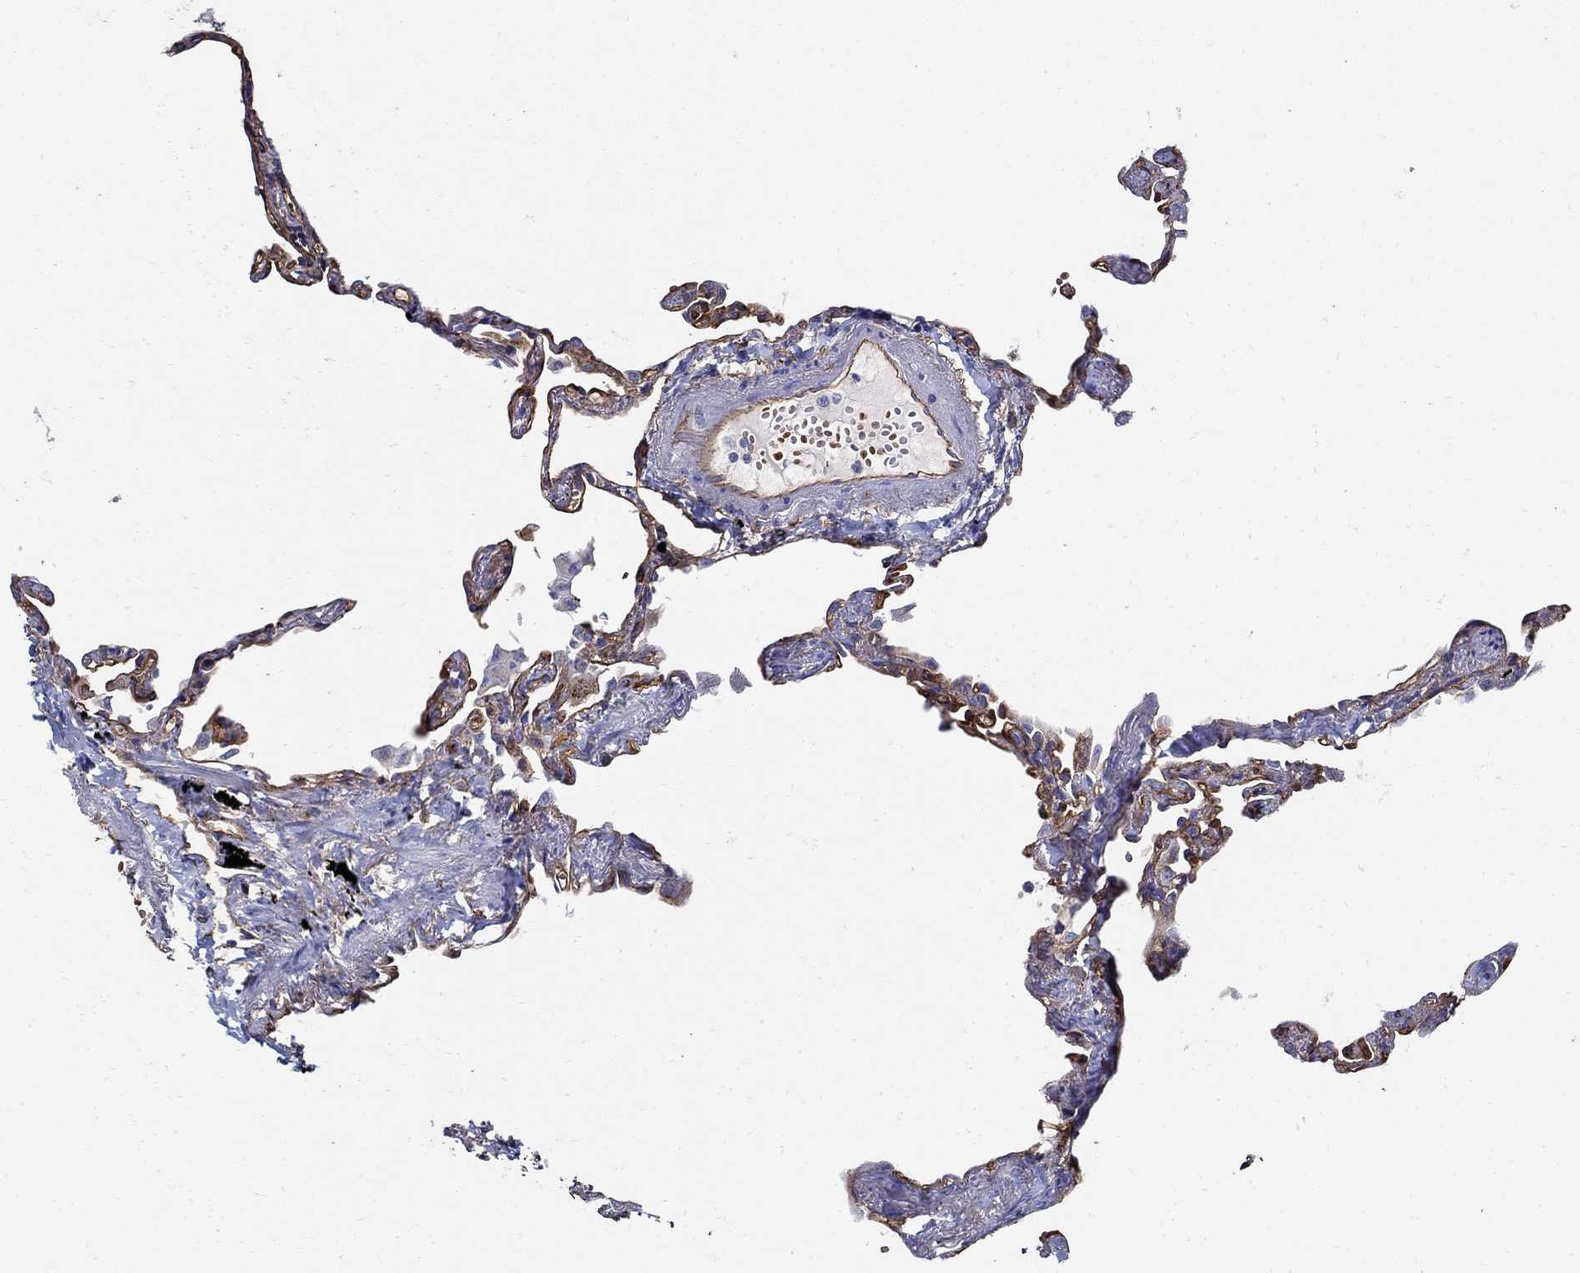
{"staining": {"intensity": "strong", "quantity": ">75%", "location": "cytoplasmic/membranous"}, "tissue": "lung", "cell_type": "Alveolar cells", "image_type": "normal", "snomed": [{"axis": "morphology", "description": "Normal tissue, NOS"}, {"axis": "topography", "description": "Lung"}], "caption": "Immunohistochemical staining of normal lung demonstrates strong cytoplasmic/membranous protein positivity in approximately >75% of alveolar cells. Using DAB (3,3'-diaminobenzidine) (brown) and hematoxylin (blue) stains, captured at high magnification using brightfield microscopy.", "gene": "APBB3", "patient": {"sex": "male", "age": 78}}